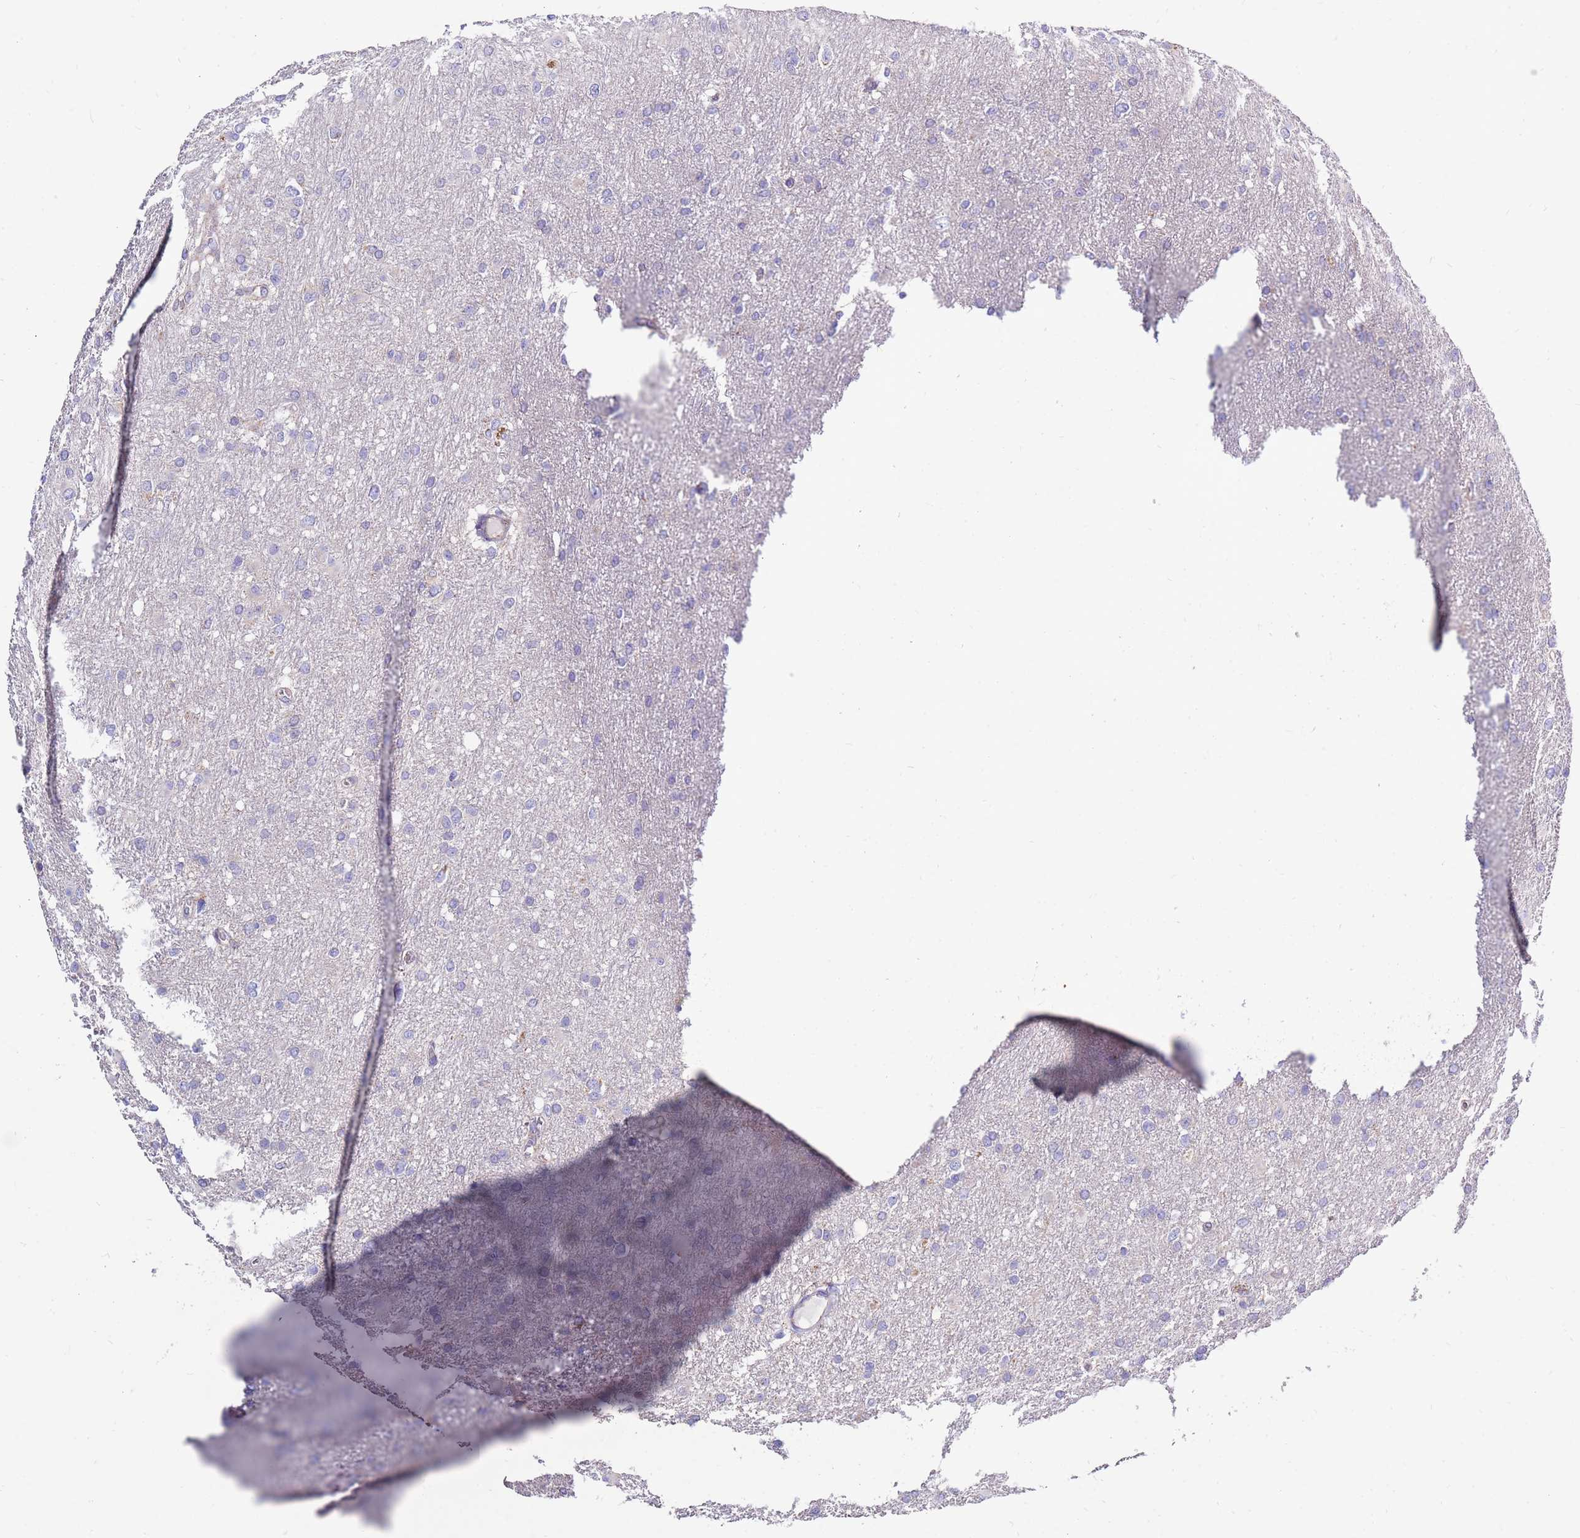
{"staining": {"intensity": "negative", "quantity": "none", "location": "none"}, "tissue": "glioma", "cell_type": "Tumor cells", "image_type": "cancer", "snomed": [{"axis": "morphology", "description": "Glioma, malignant, High grade"}, {"axis": "topography", "description": "Cerebral cortex"}], "caption": "Immunohistochemistry (IHC) image of neoplastic tissue: human glioma stained with DAB (3,3'-diaminobenzidine) reveals no significant protein staining in tumor cells. Nuclei are stained in blue.", "gene": "IGF1R", "patient": {"sex": "female", "age": 36}}